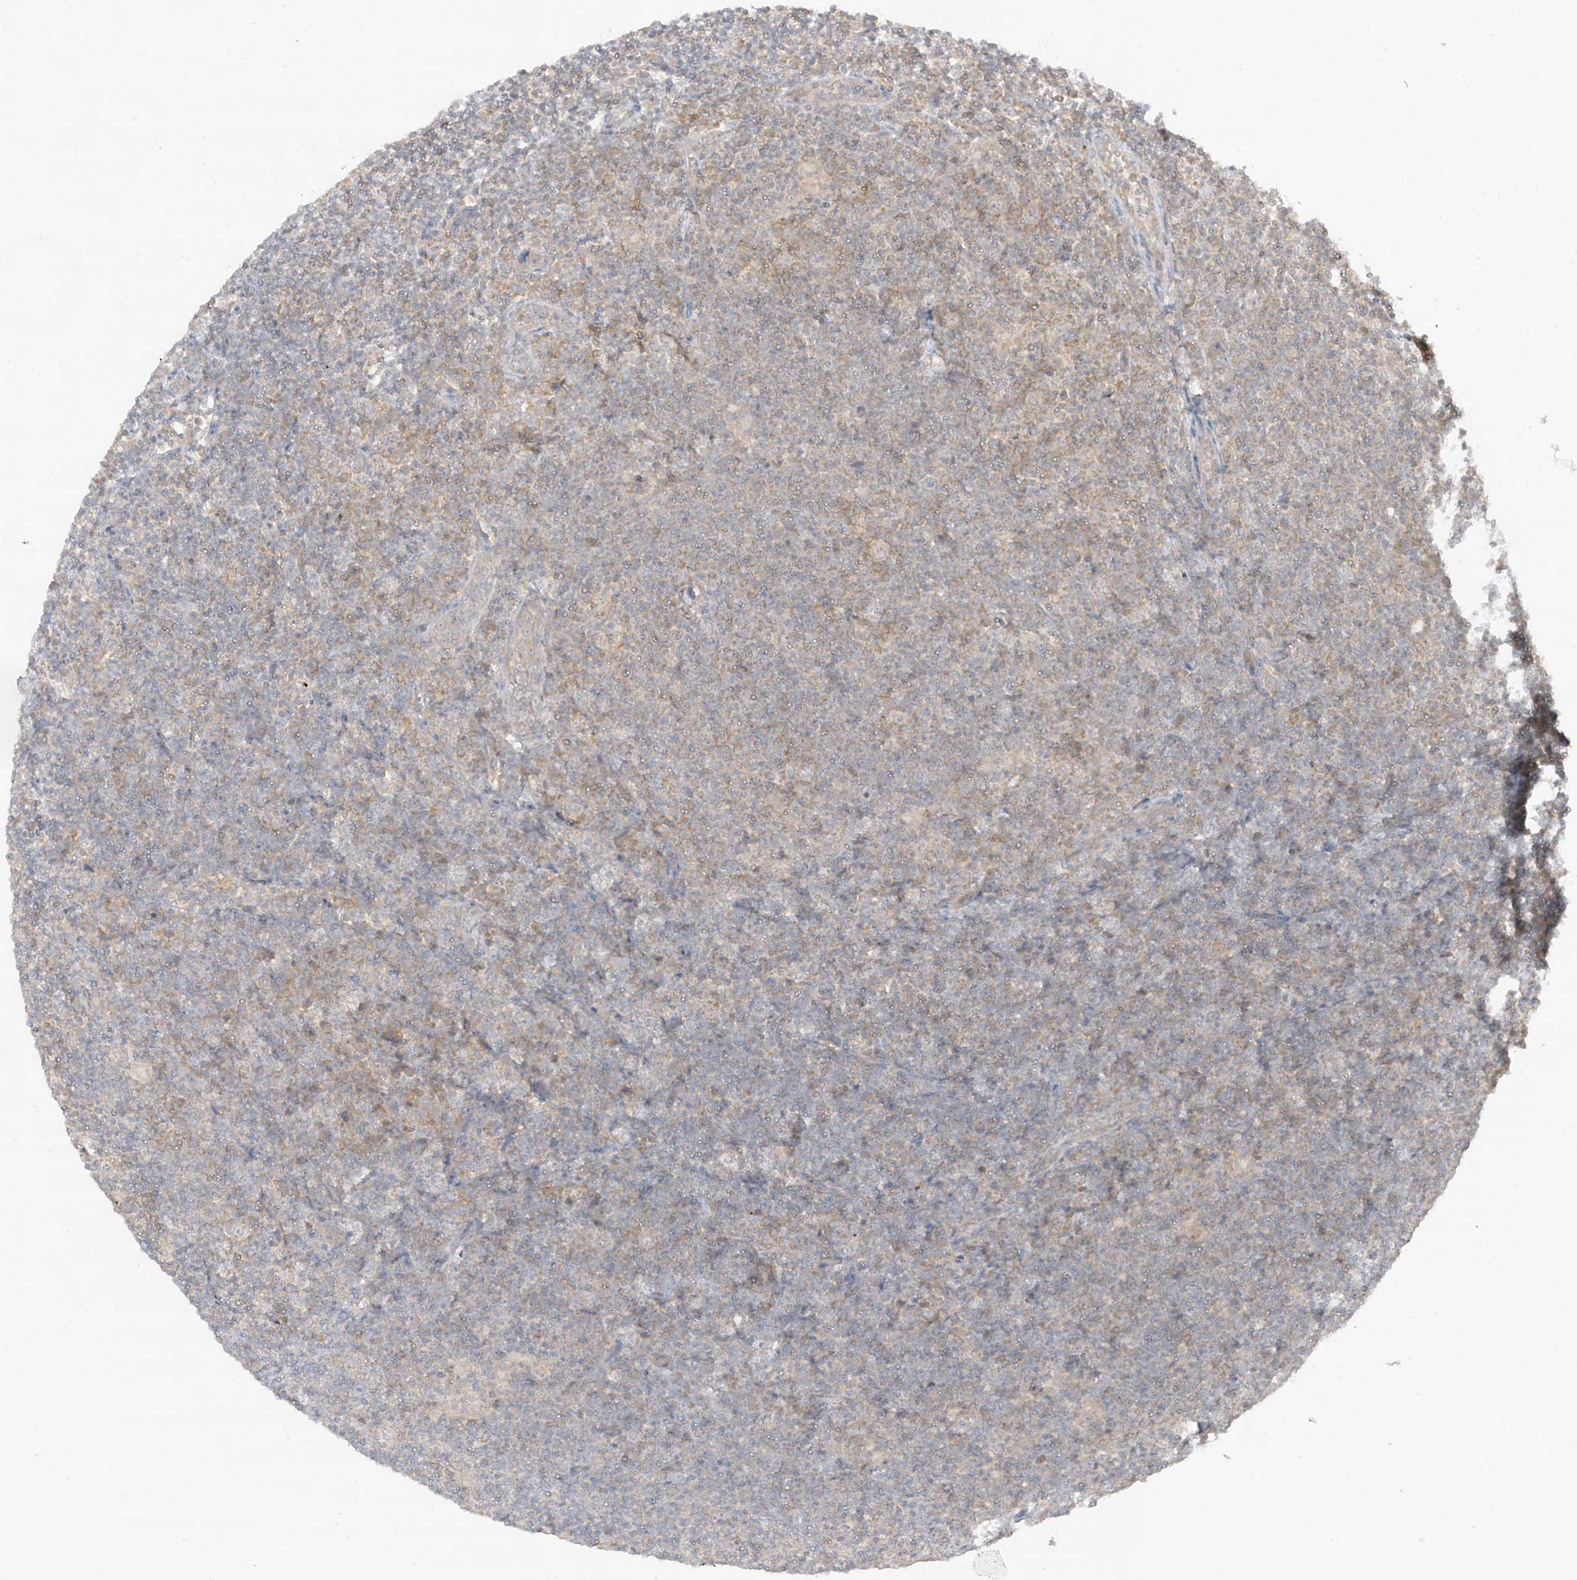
{"staining": {"intensity": "negative", "quantity": "none", "location": "none"}, "tissue": "lymphoma", "cell_type": "Tumor cells", "image_type": "cancer", "snomed": [{"axis": "morphology", "description": "Hodgkin's disease, NOS"}, {"axis": "topography", "description": "Lymph node"}], "caption": "Hodgkin's disease was stained to show a protein in brown. There is no significant staining in tumor cells.", "gene": "ANGEL2", "patient": {"sex": "female", "age": 57}}